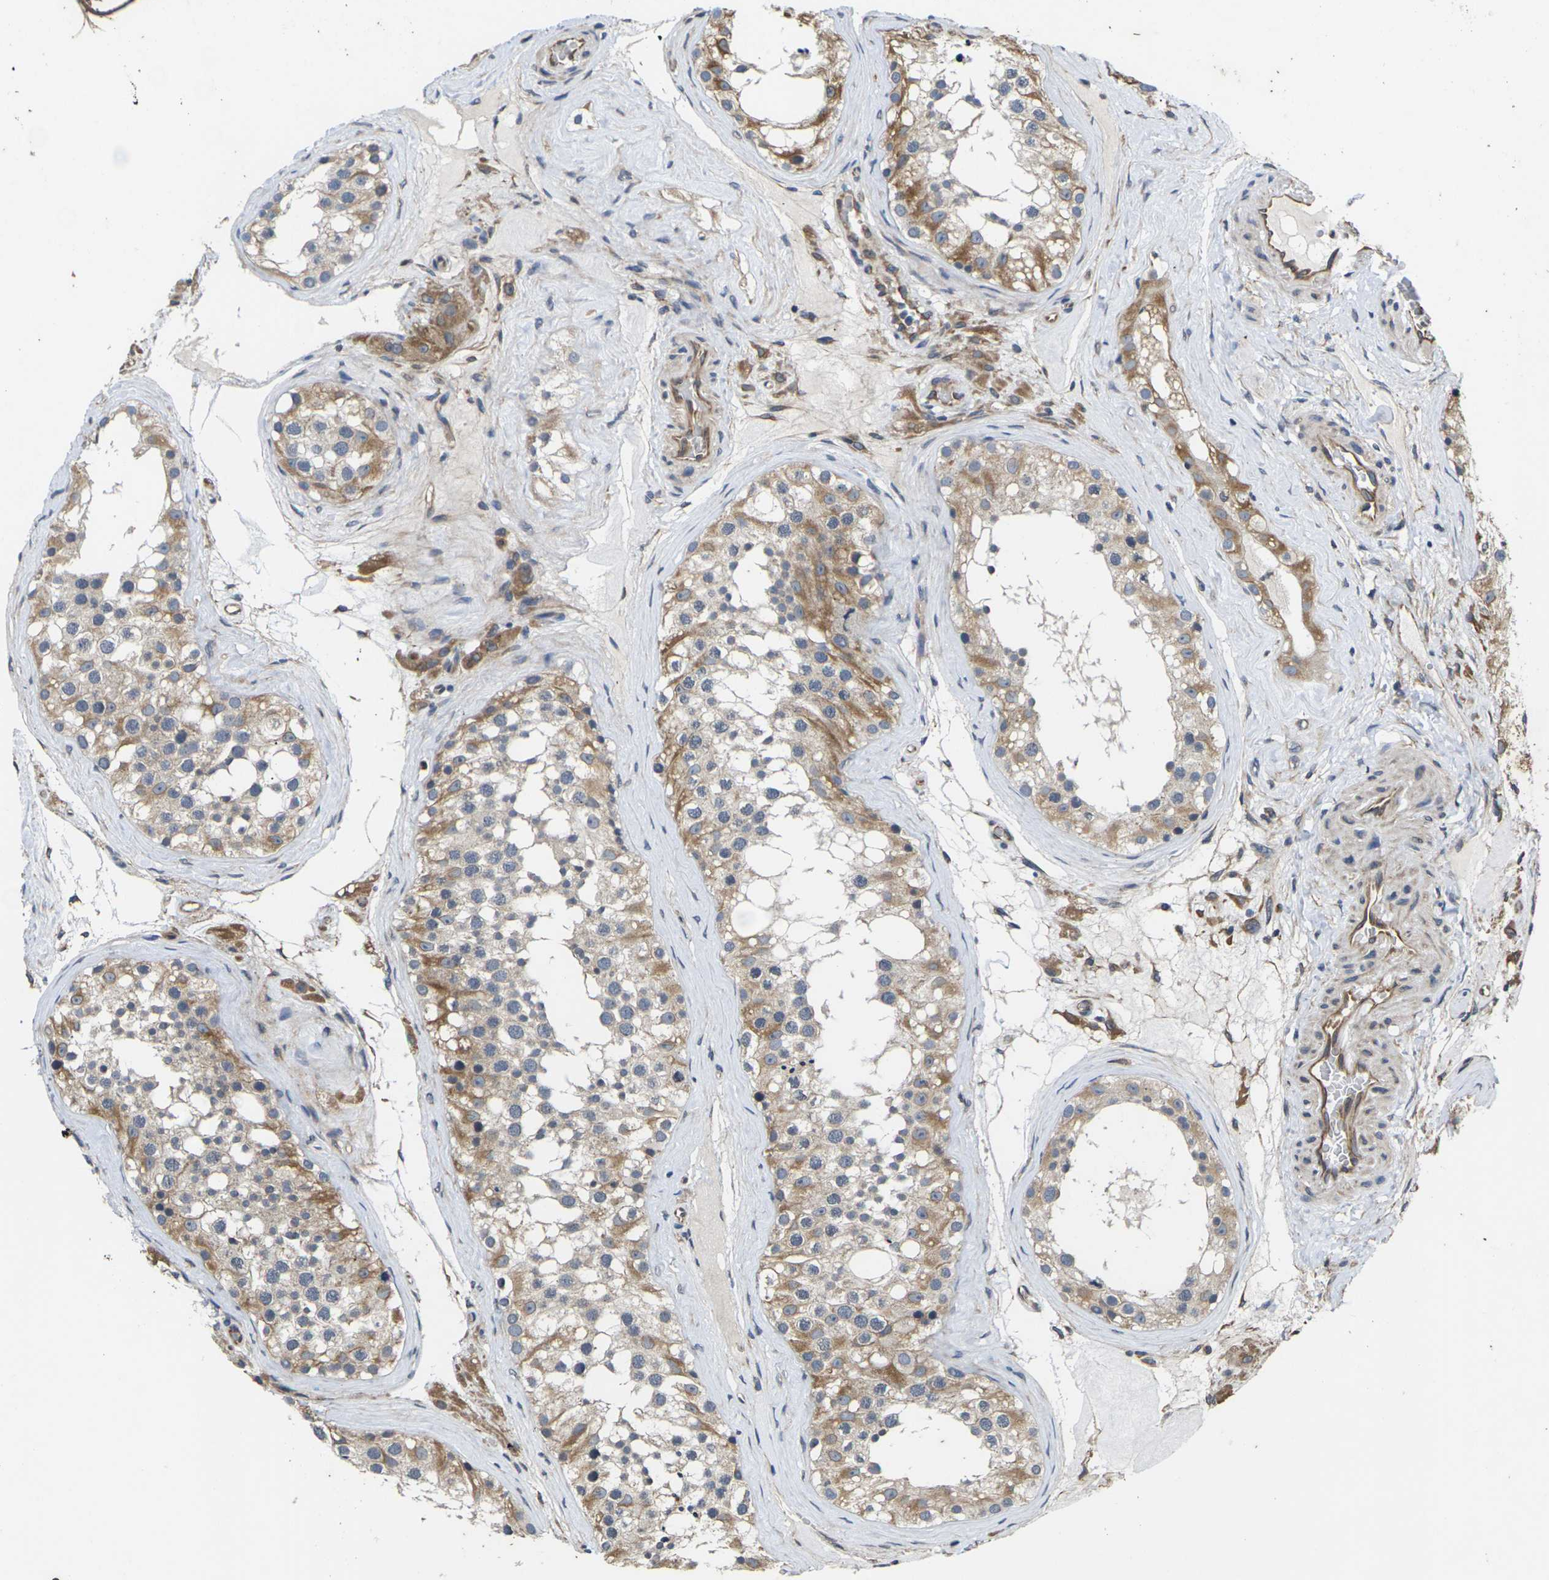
{"staining": {"intensity": "moderate", "quantity": ">75%", "location": "cytoplasmic/membranous"}, "tissue": "testis", "cell_type": "Cells in seminiferous ducts", "image_type": "normal", "snomed": [{"axis": "morphology", "description": "Normal tissue, NOS"}, {"axis": "morphology", "description": "Seminoma, NOS"}, {"axis": "topography", "description": "Testis"}], "caption": "The photomicrograph shows staining of unremarkable testis, revealing moderate cytoplasmic/membranous protein expression (brown color) within cells in seminiferous ducts. The staining was performed using DAB (3,3'-diaminobenzidine) to visualize the protein expression in brown, while the nuclei were stained in blue with hematoxylin (Magnification: 20x).", "gene": "DKK2", "patient": {"sex": "male", "age": 71}}